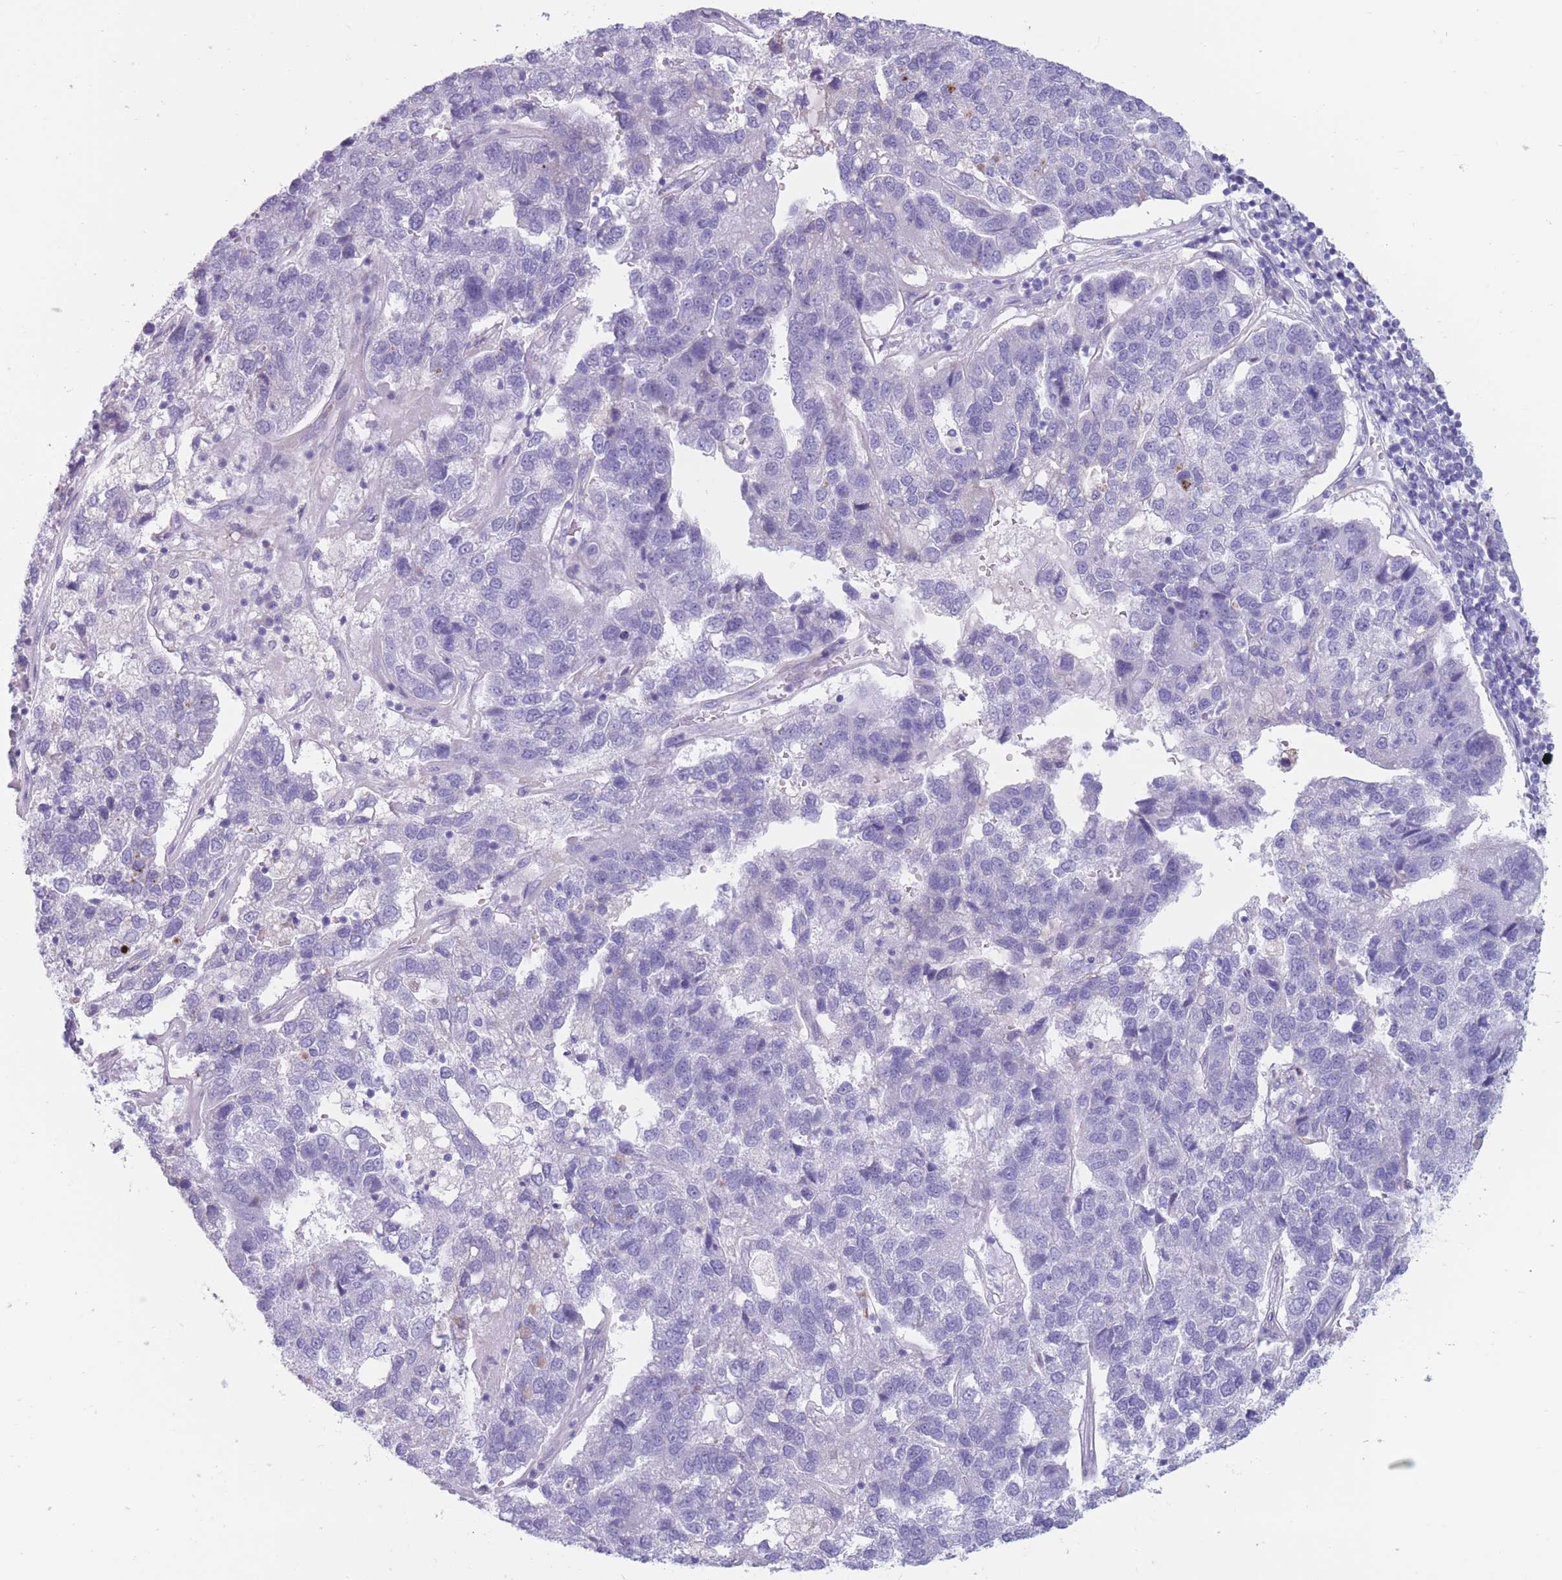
{"staining": {"intensity": "negative", "quantity": "none", "location": "none"}, "tissue": "pancreatic cancer", "cell_type": "Tumor cells", "image_type": "cancer", "snomed": [{"axis": "morphology", "description": "Adenocarcinoma, NOS"}, {"axis": "topography", "description": "Pancreas"}], "caption": "This photomicrograph is of pancreatic adenocarcinoma stained with immunohistochemistry (IHC) to label a protein in brown with the nuclei are counter-stained blue. There is no staining in tumor cells.", "gene": "COL27A1", "patient": {"sex": "female", "age": 61}}